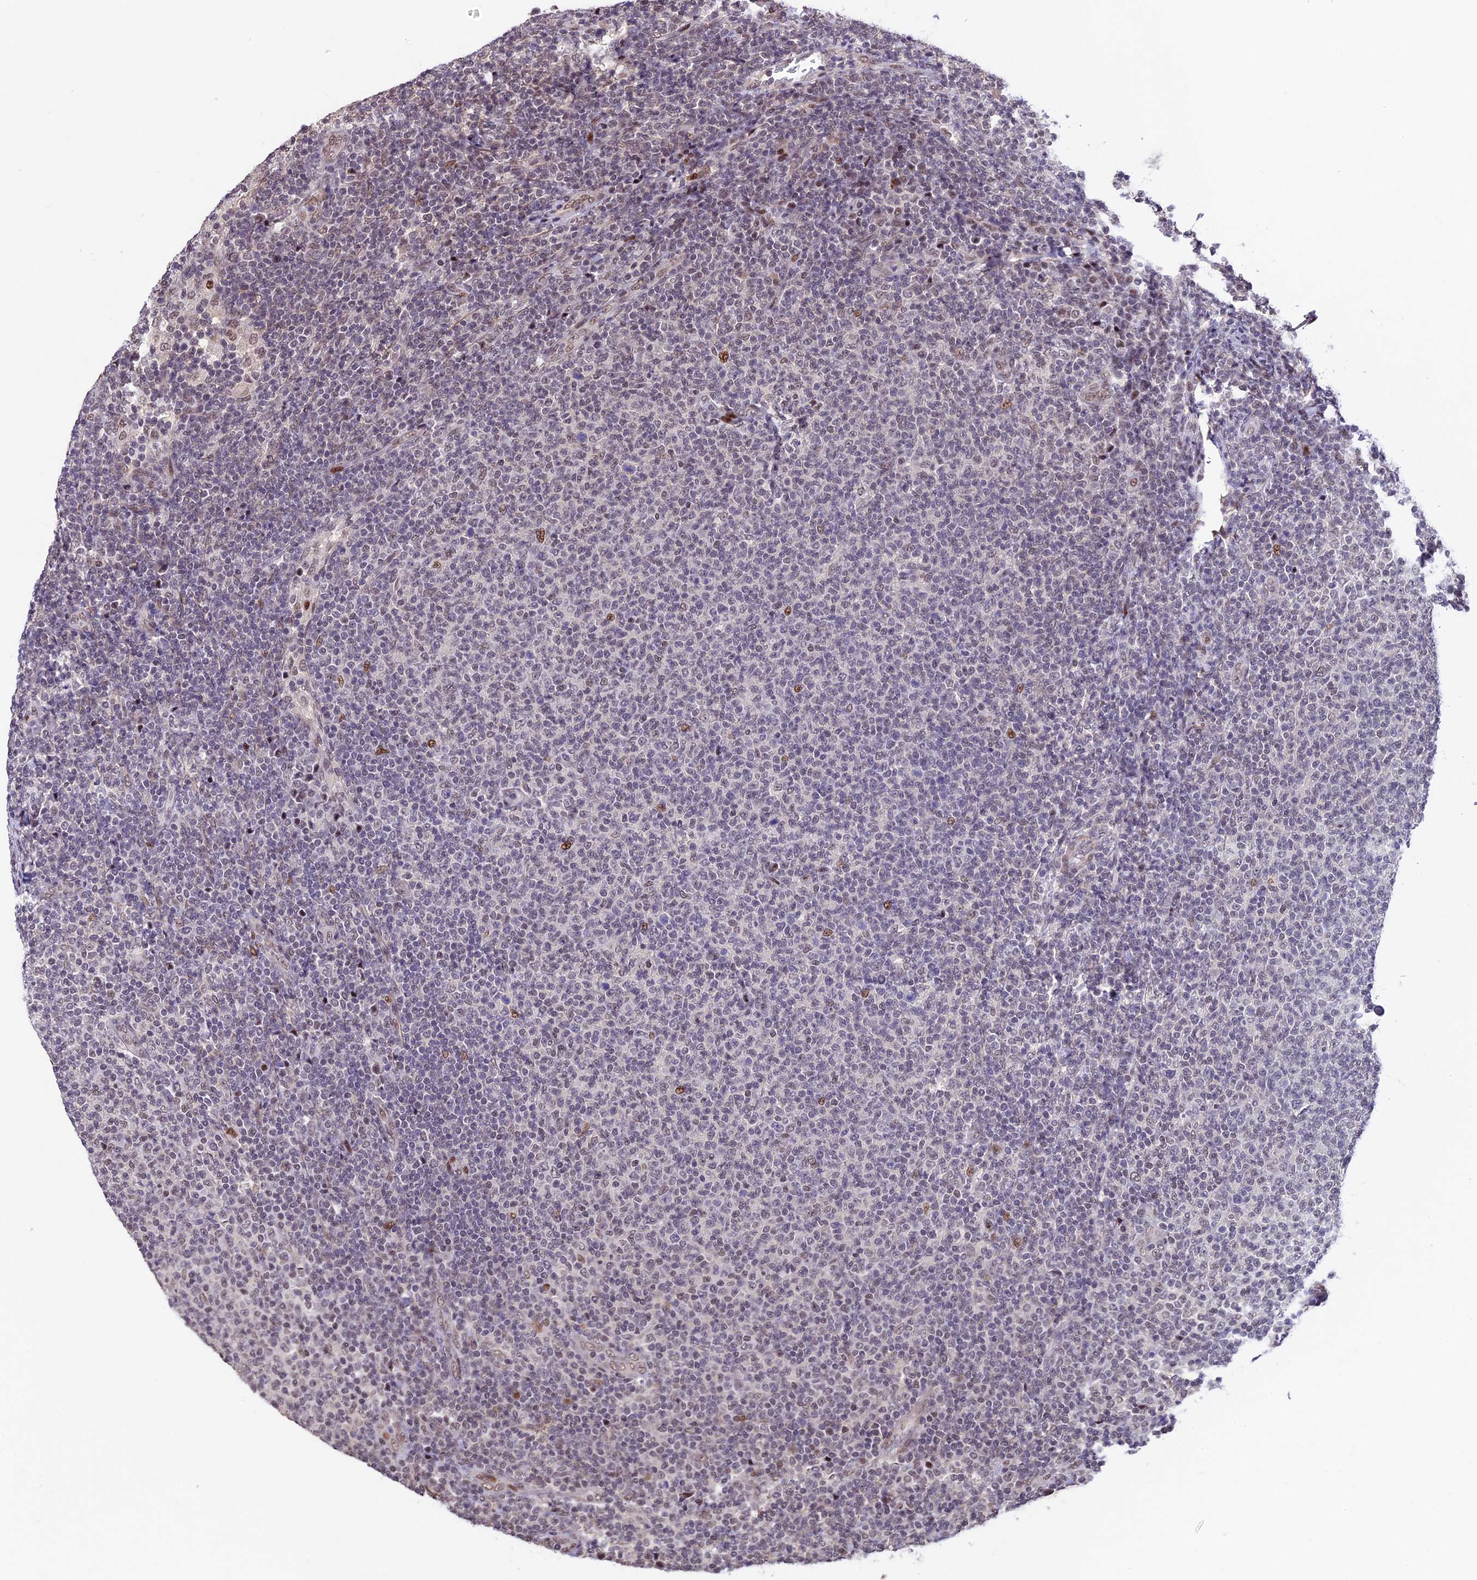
{"staining": {"intensity": "moderate", "quantity": "<25%", "location": "nuclear"}, "tissue": "lymphoma", "cell_type": "Tumor cells", "image_type": "cancer", "snomed": [{"axis": "morphology", "description": "Malignant lymphoma, non-Hodgkin's type, Low grade"}, {"axis": "topography", "description": "Lymph node"}], "caption": "A brown stain labels moderate nuclear staining of a protein in human malignant lymphoma, non-Hodgkin's type (low-grade) tumor cells.", "gene": "TCP11L2", "patient": {"sex": "male", "age": 66}}